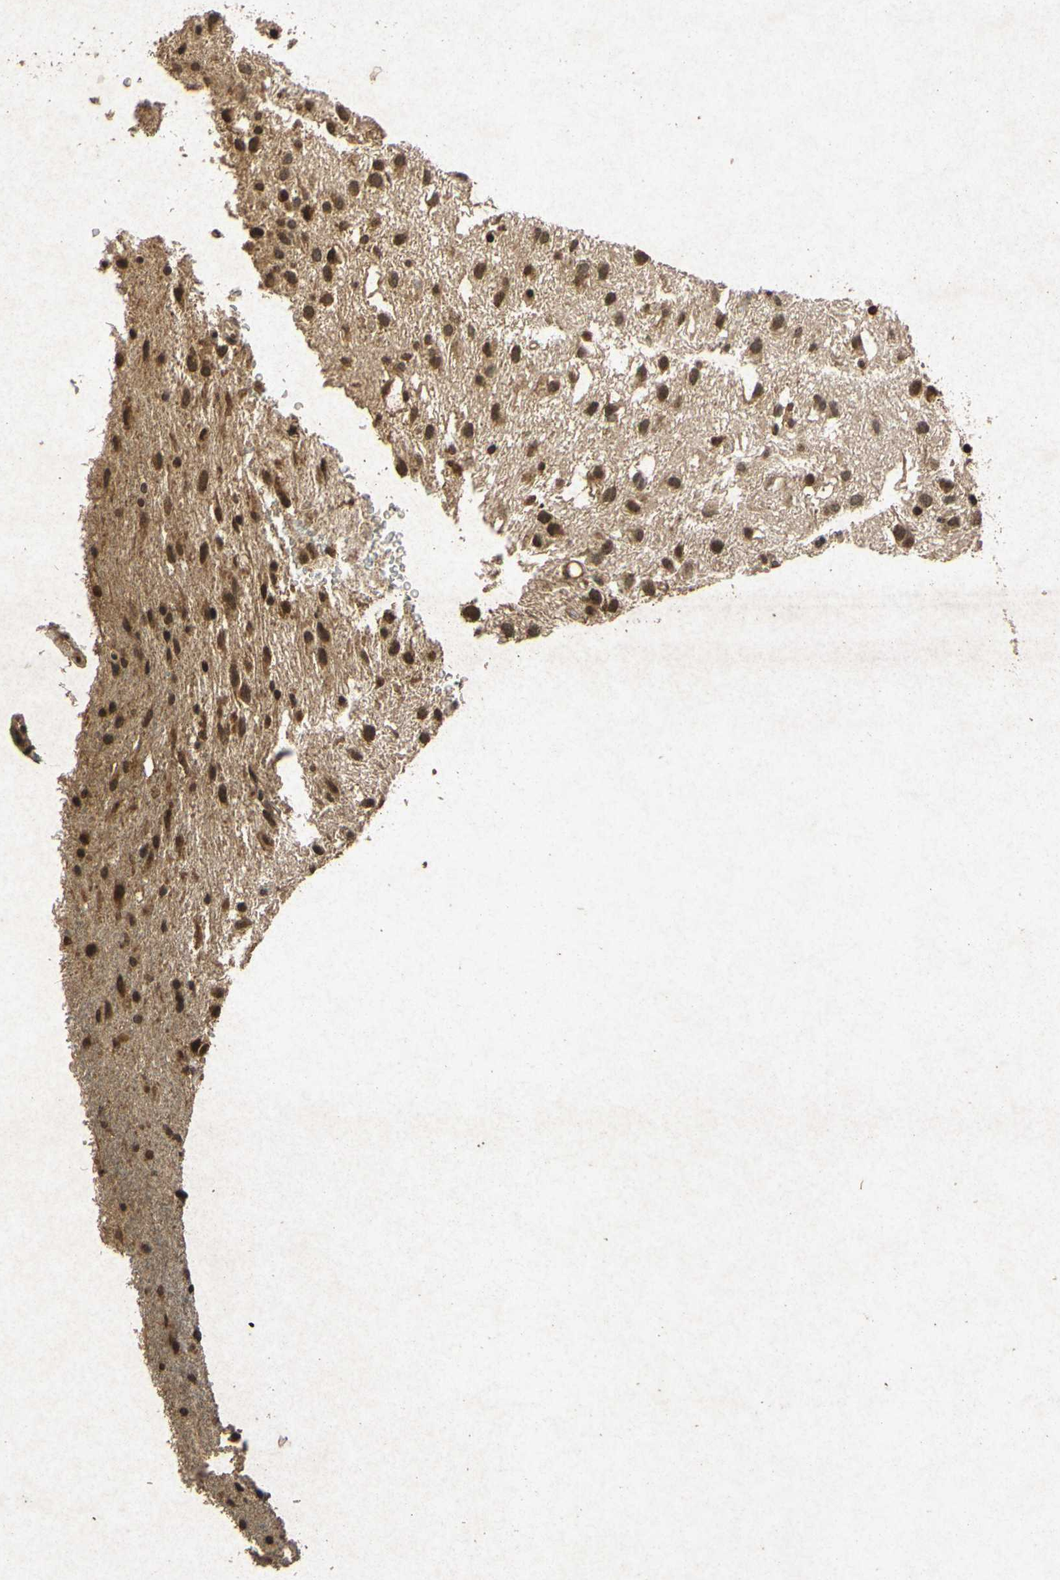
{"staining": {"intensity": "moderate", "quantity": ">75%", "location": "cytoplasmic/membranous,nuclear"}, "tissue": "glioma", "cell_type": "Tumor cells", "image_type": "cancer", "snomed": [{"axis": "morphology", "description": "Glioma, malignant, Low grade"}, {"axis": "topography", "description": "Brain"}], "caption": "Immunohistochemistry (IHC) of glioma exhibits medium levels of moderate cytoplasmic/membranous and nuclear expression in approximately >75% of tumor cells.", "gene": "ATP6V1H", "patient": {"sex": "male", "age": 77}}